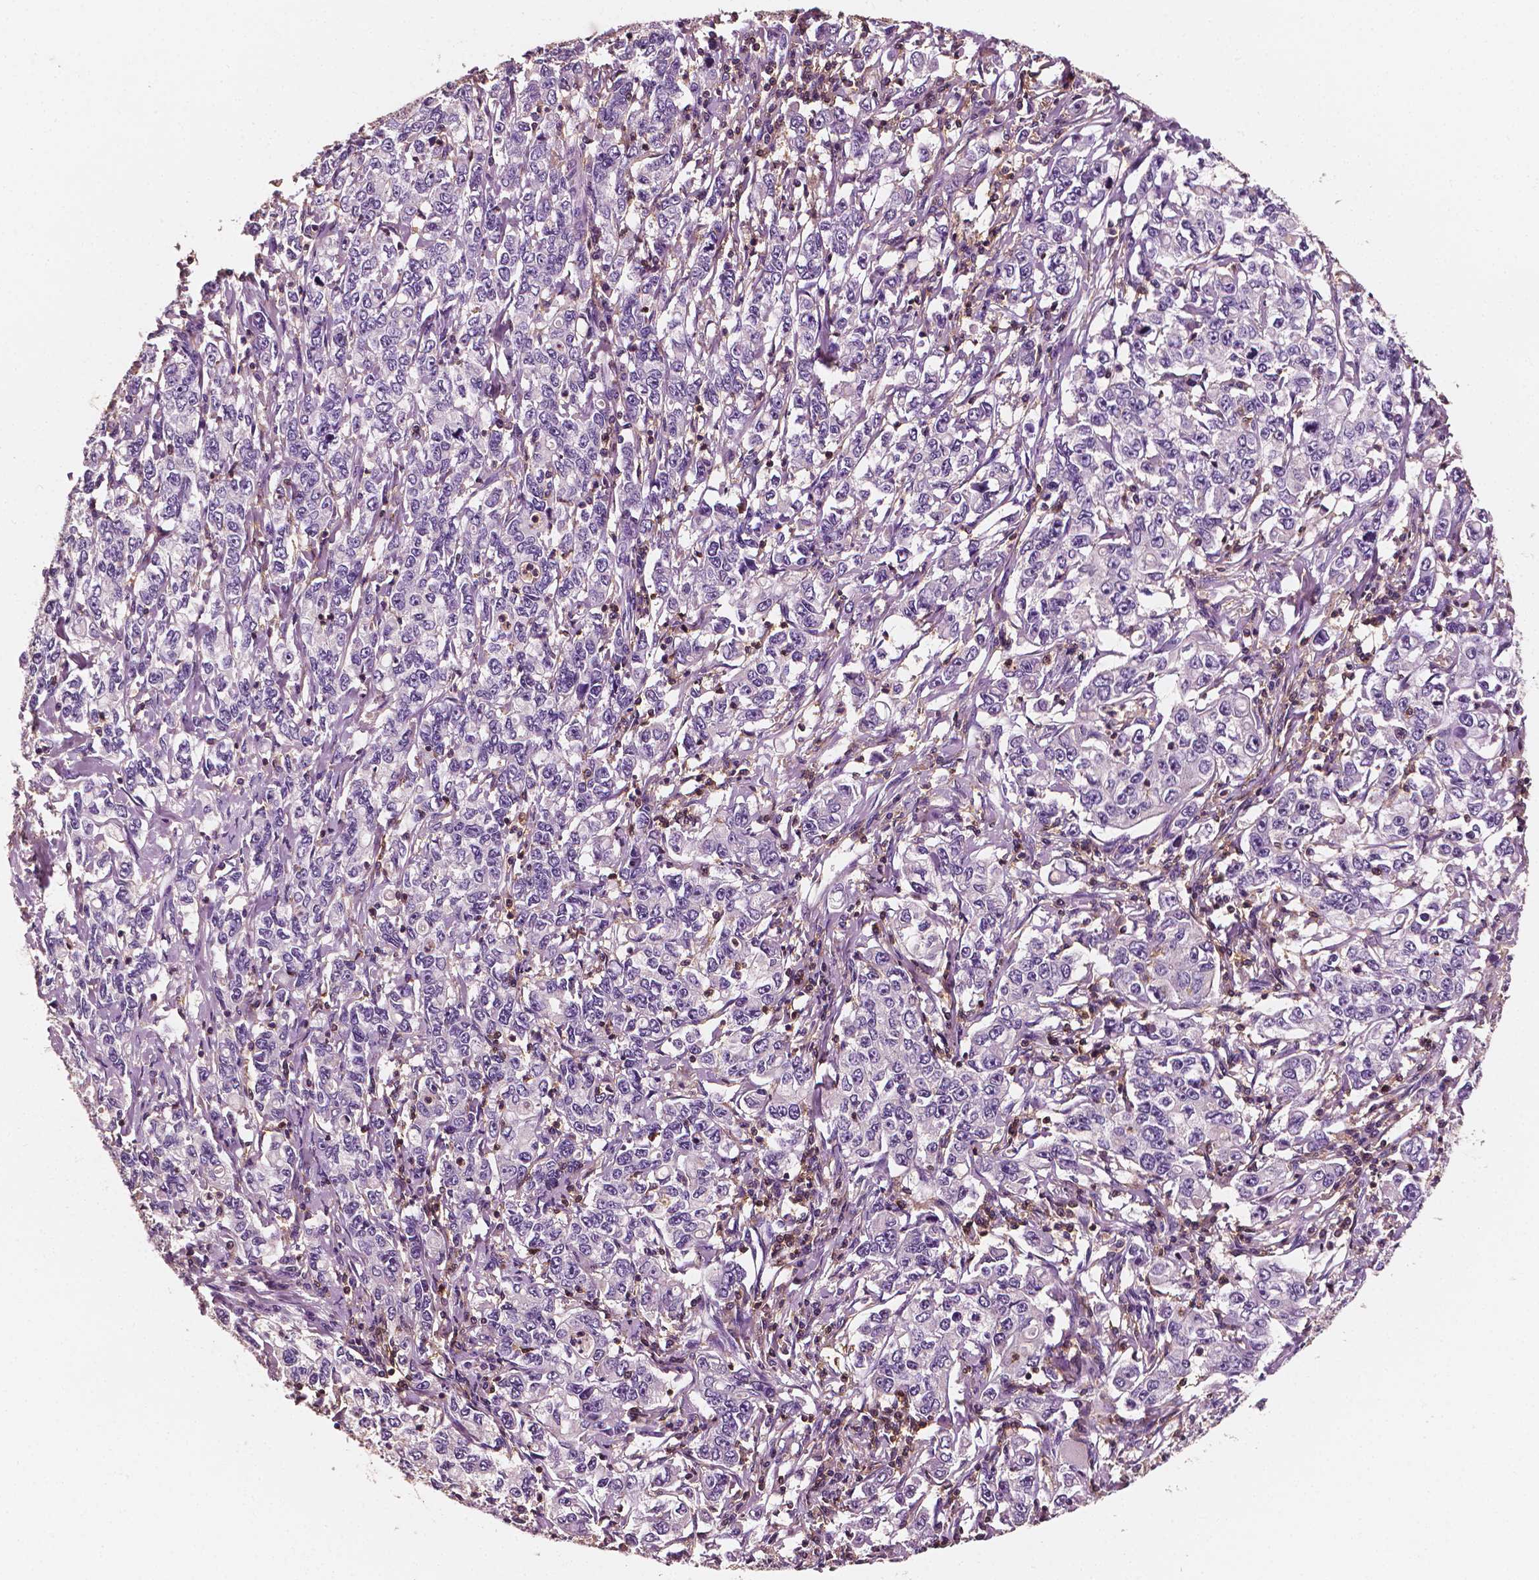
{"staining": {"intensity": "negative", "quantity": "none", "location": "none"}, "tissue": "stomach cancer", "cell_type": "Tumor cells", "image_type": "cancer", "snomed": [{"axis": "morphology", "description": "Adenocarcinoma, NOS"}, {"axis": "topography", "description": "Stomach, lower"}], "caption": "Immunohistochemistry of stomach adenocarcinoma displays no expression in tumor cells.", "gene": "PTPRC", "patient": {"sex": "female", "age": 72}}